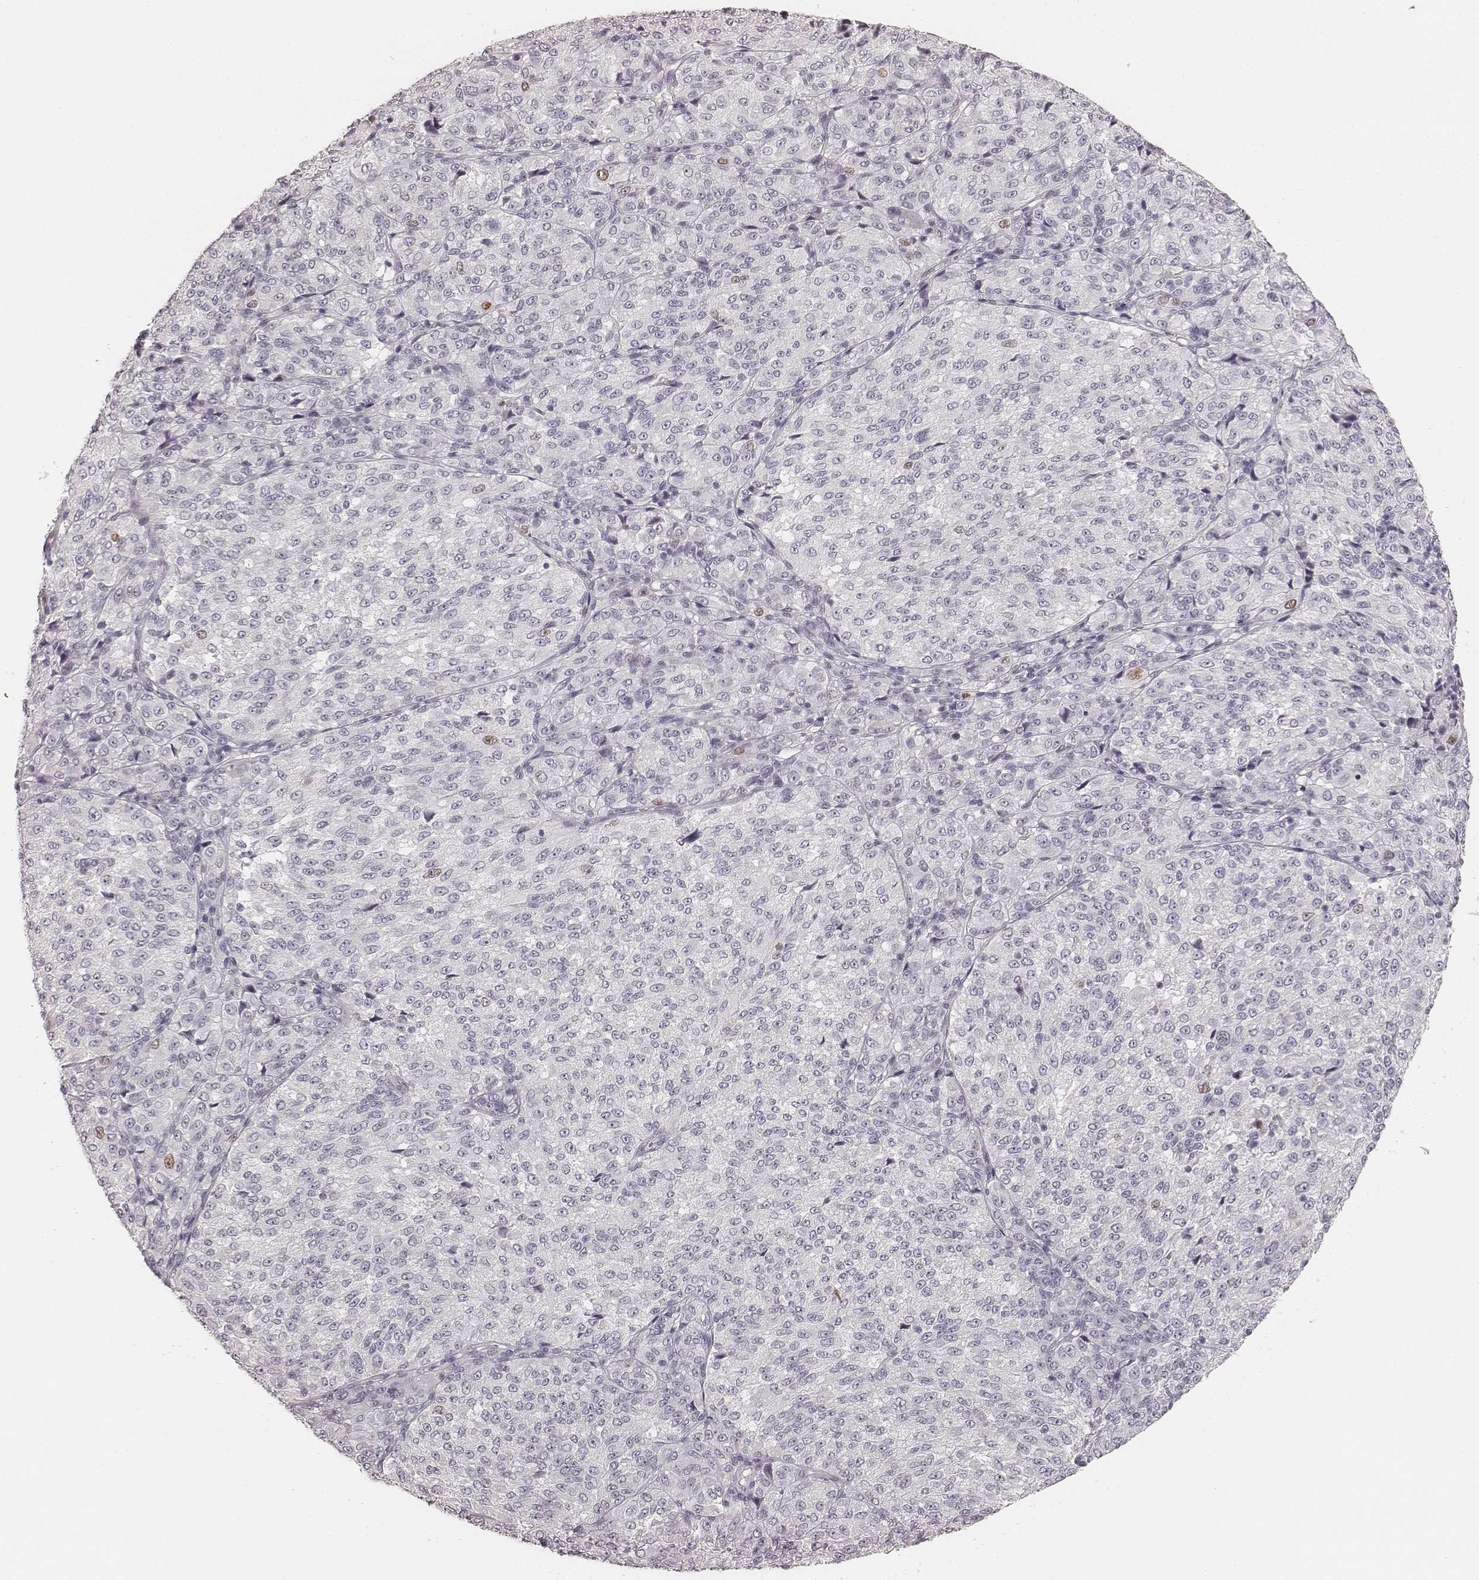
{"staining": {"intensity": "negative", "quantity": "none", "location": "none"}, "tissue": "melanoma", "cell_type": "Tumor cells", "image_type": "cancer", "snomed": [{"axis": "morphology", "description": "Malignant melanoma, Metastatic site"}, {"axis": "topography", "description": "Brain"}], "caption": "Immunohistochemistry (IHC) micrograph of melanoma stained for a protein (brown), which demonstrates no staining in tumor cells.", "gene": "TEX37", "patient": {"sex": "female", "age": 56}}